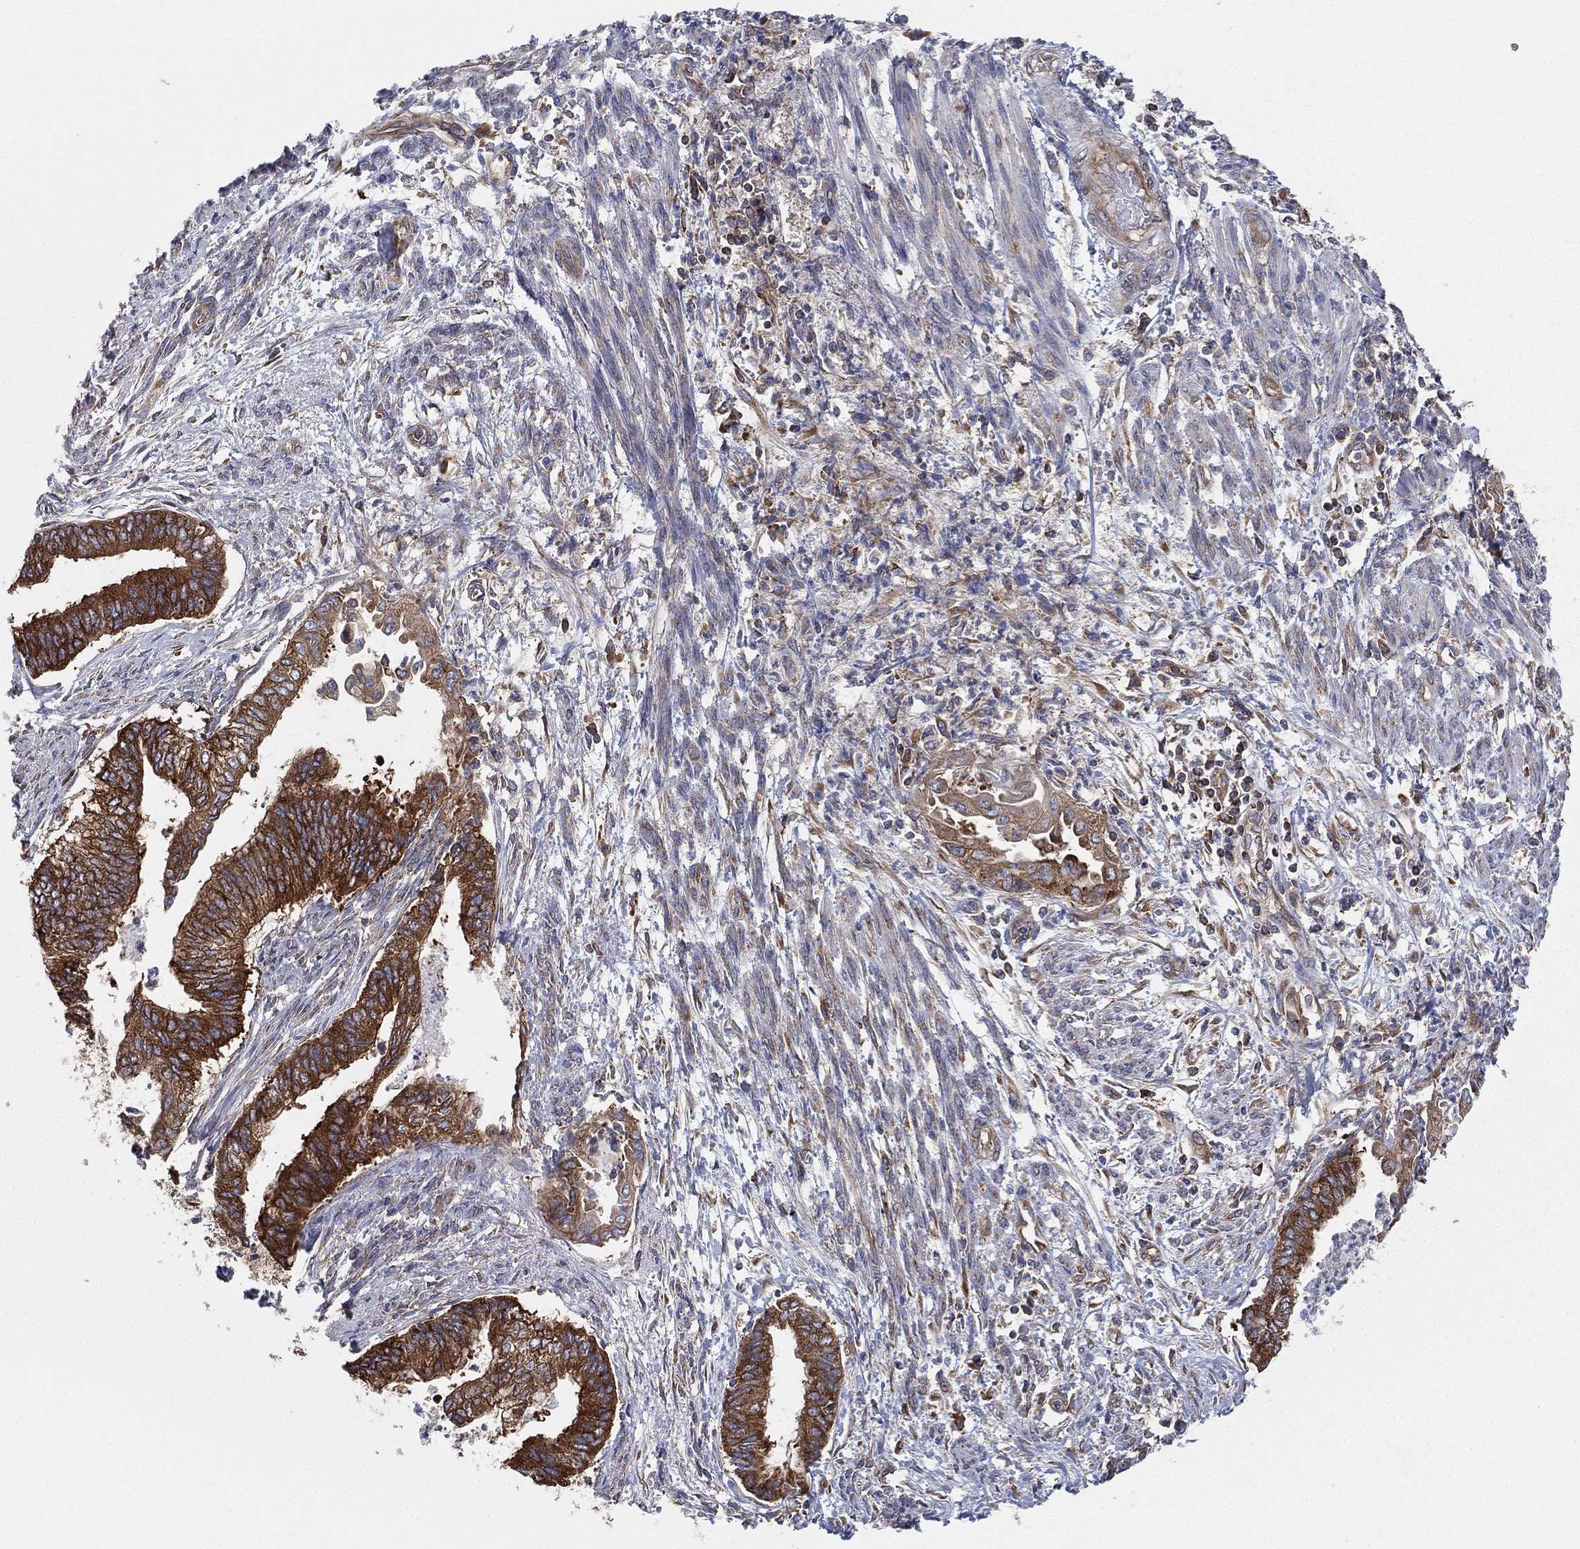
{"staining": {"intensity": "strong", "quantity": ">75%", "location": "cytoplasmic/membranous"}, "tissue": "endometrial cancer", "cell_type": "Tumor cells", "image_type": "cancer", "snomed": [{"axis": "morphology", "description": "Adenocarcinoma, NOS"}, {"axis": "topography", "description": "Endometrium"}], "caption": "This histopathology image shows IHC staining of human endometrial cancer, with high strong cytoplasmic/membranous staining in approximately >75% of tumor cells.", "gene": "FARSA", "patient": {"sex": "female", "age": 65}}